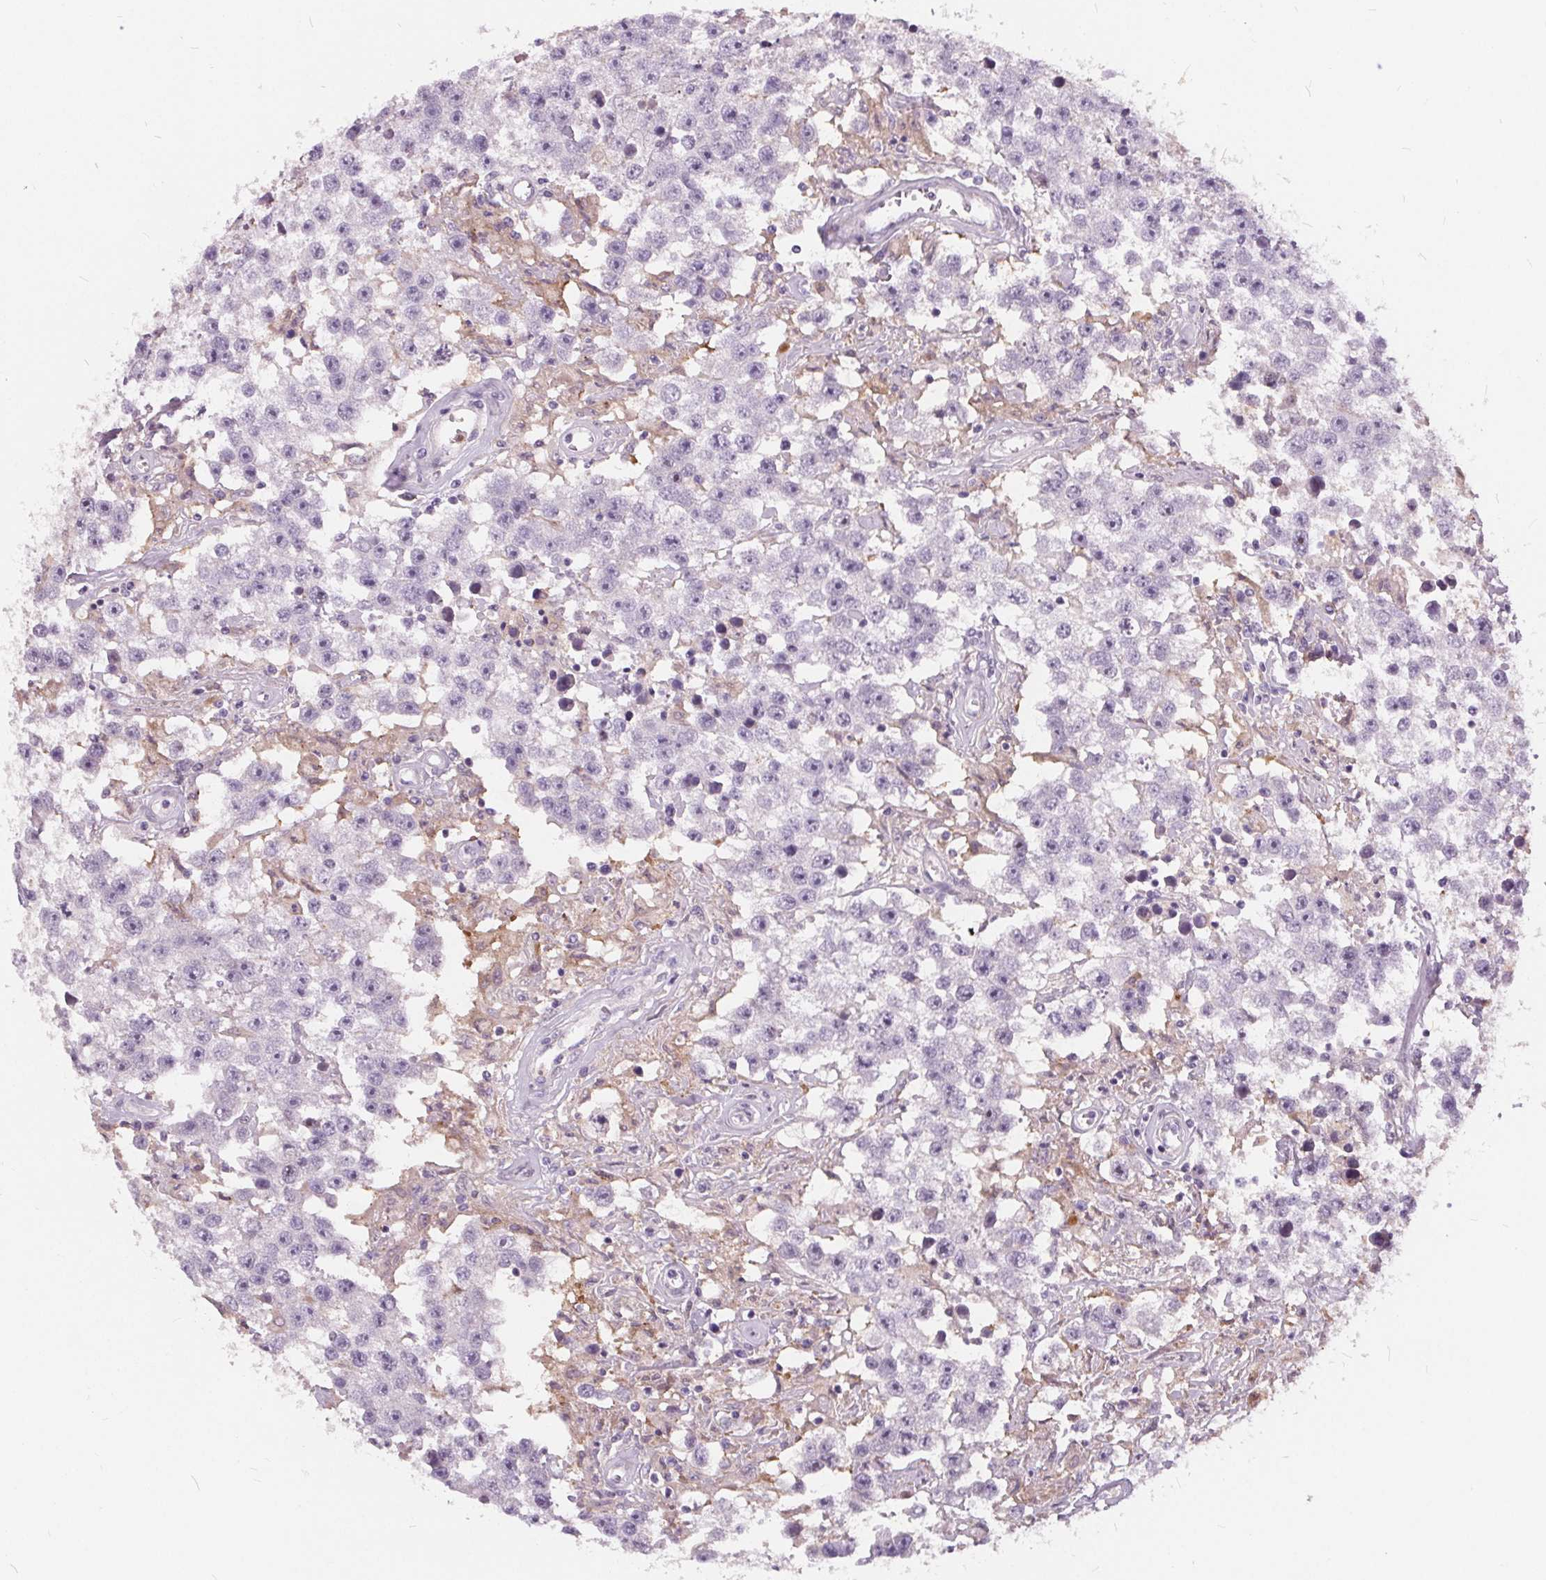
{"staining": {"intensity": "negative", "quantity": "none", "location": "none"}, "tissue": "testis cancer", "cell_type": "Tumor cells", "image_type": "cancer", "snomed": [{"axis": "morphology", "description": "Seminoma, NOS"}, {"axis": "topography", "description": "Testis"}], "caption": "This is an immunohistochemistry (IHC) histopathology image of human testis cancer (seminoma). There is no positivity in tumor cells.", "gene": "HAAO", "patient": {"sex": "male", "age": 43}}